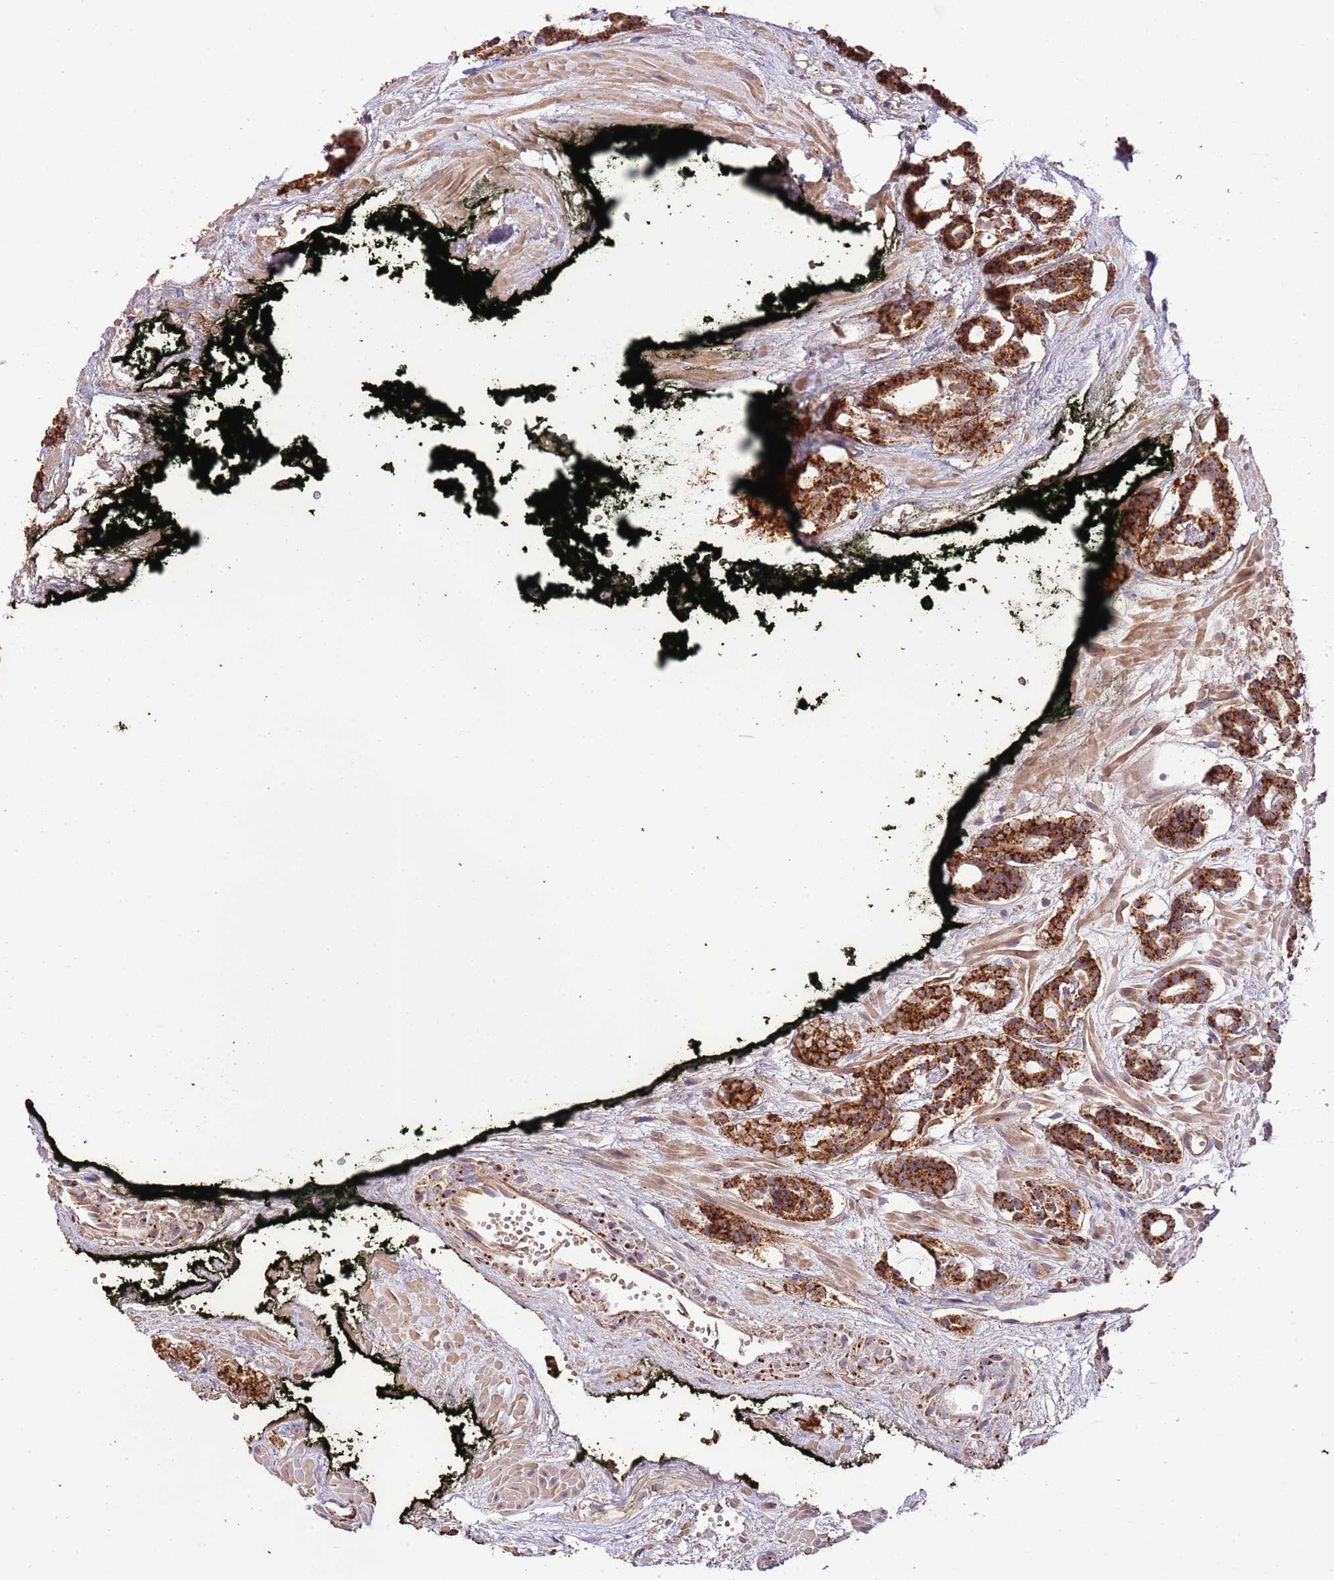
{"staining": {"intensity": "strong", "quantity": ">75%", "location": "cytoplasmic/membranous"}, "tissue": "prostate cancer", "cell_type": "Tumor cells", "image_type": "cancer", "snomed": [{"axis": "morphology", "description": "Adenocarcinoma, High grade"}, {"axis": "topography", "description": "Prostate"}], "caption": "Immunohistochemical staining of human prostate high-grade adenocarcinoma displays high levels of strong cytoplasmic/membranous protein positivity in about >75% of tumor cells. The protein is stained brown, and the nuclei are stained in blue (DAB IHC with brightfield microscopy, high magnification).", "gene": "DOCK6", "patient": {"sex": "male", "age": 71}}